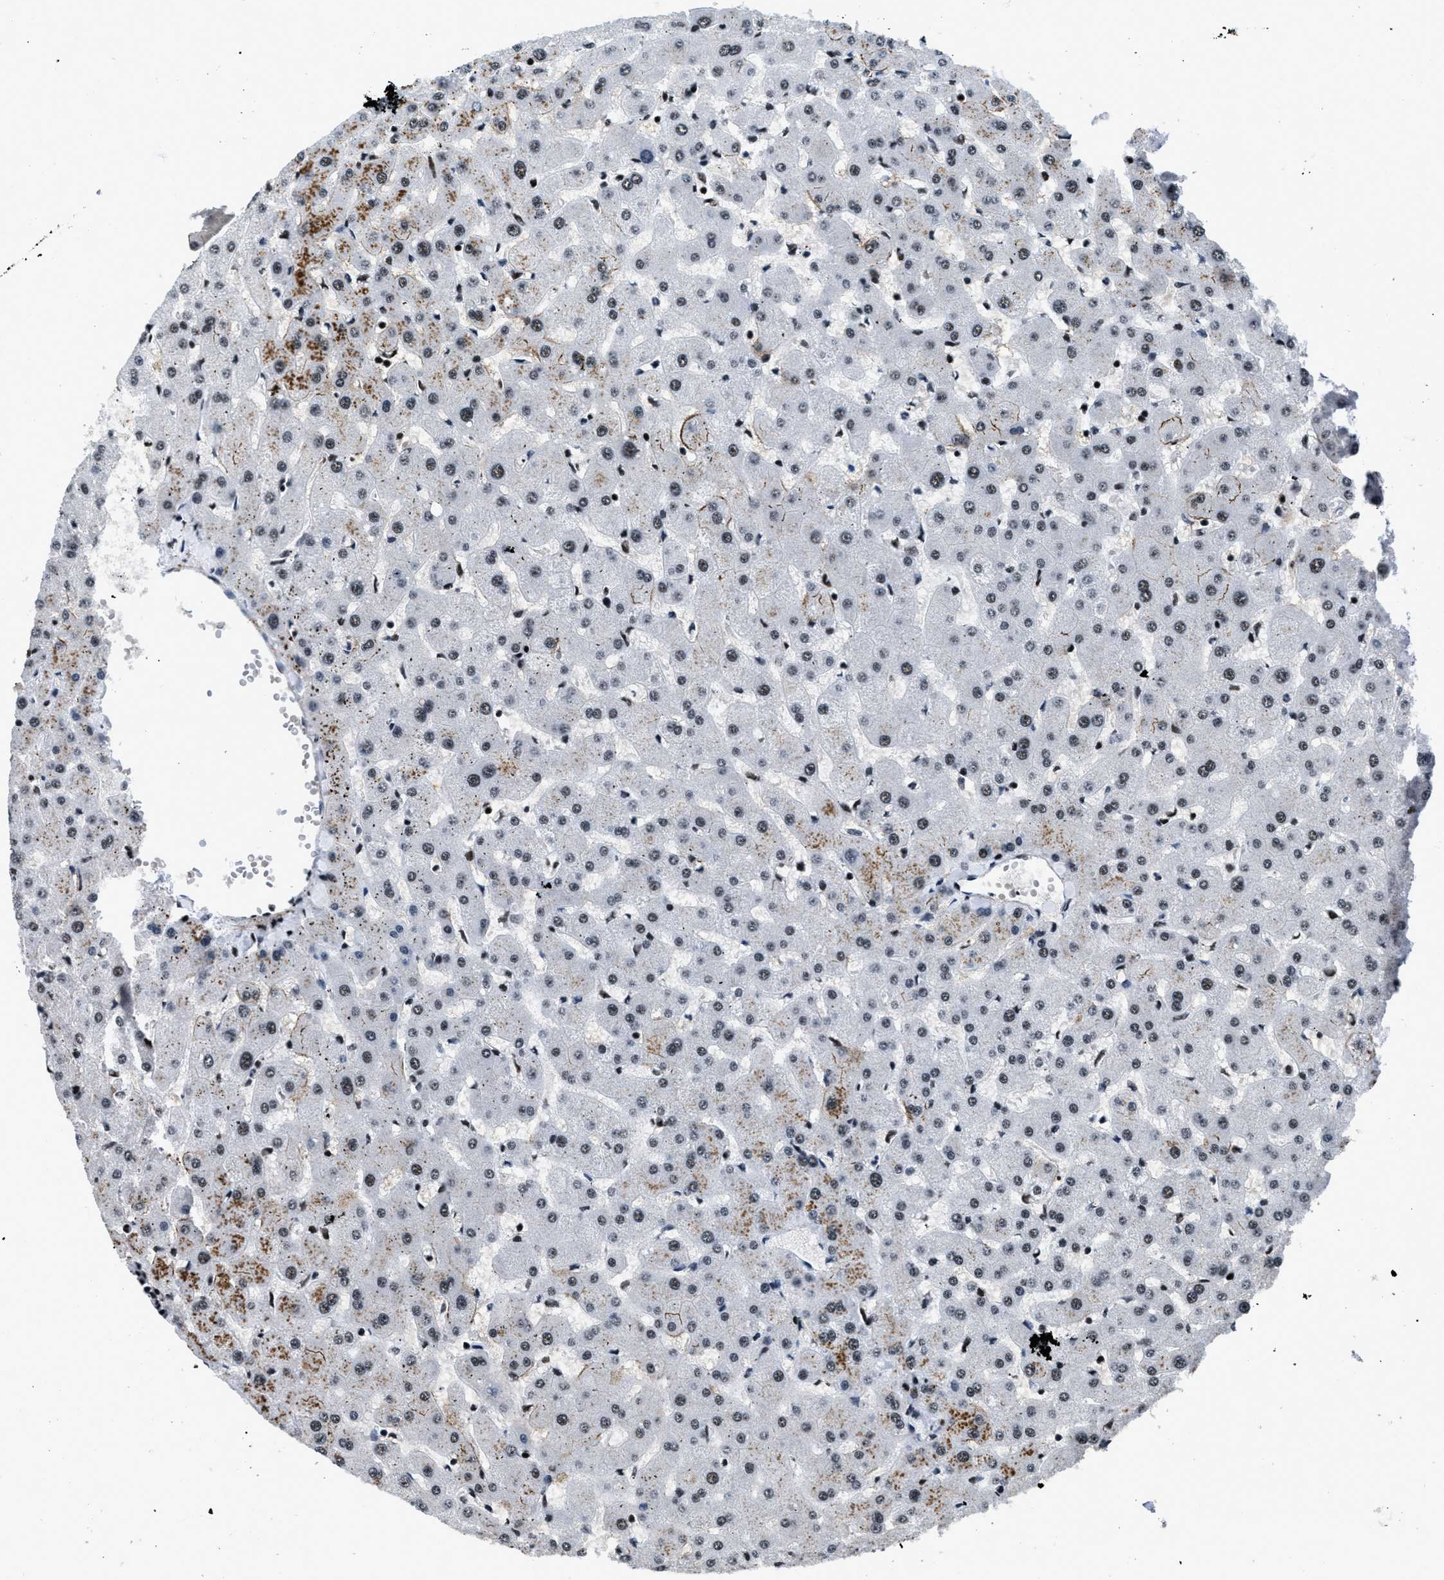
{"staining": {"intensity": "moderate", "quantity": "<25%", "location": "nuclear"}, "tissue": "liver", "cell_type": "Cholangiocytes", "image_type": "normal", "snomed": [{"axis": "morphology", "description": "Normal tissue, NOS"}, {"axis": "topography", "description": "Liver"}], "caption": "An image showing moderate nuclear expression in about <25% of cholangiocytes in benign liver, as visualized by brown immunohistochemical staining.", "gene": "SMARCB1", "patient": {"sex": "female", "age": 63}}